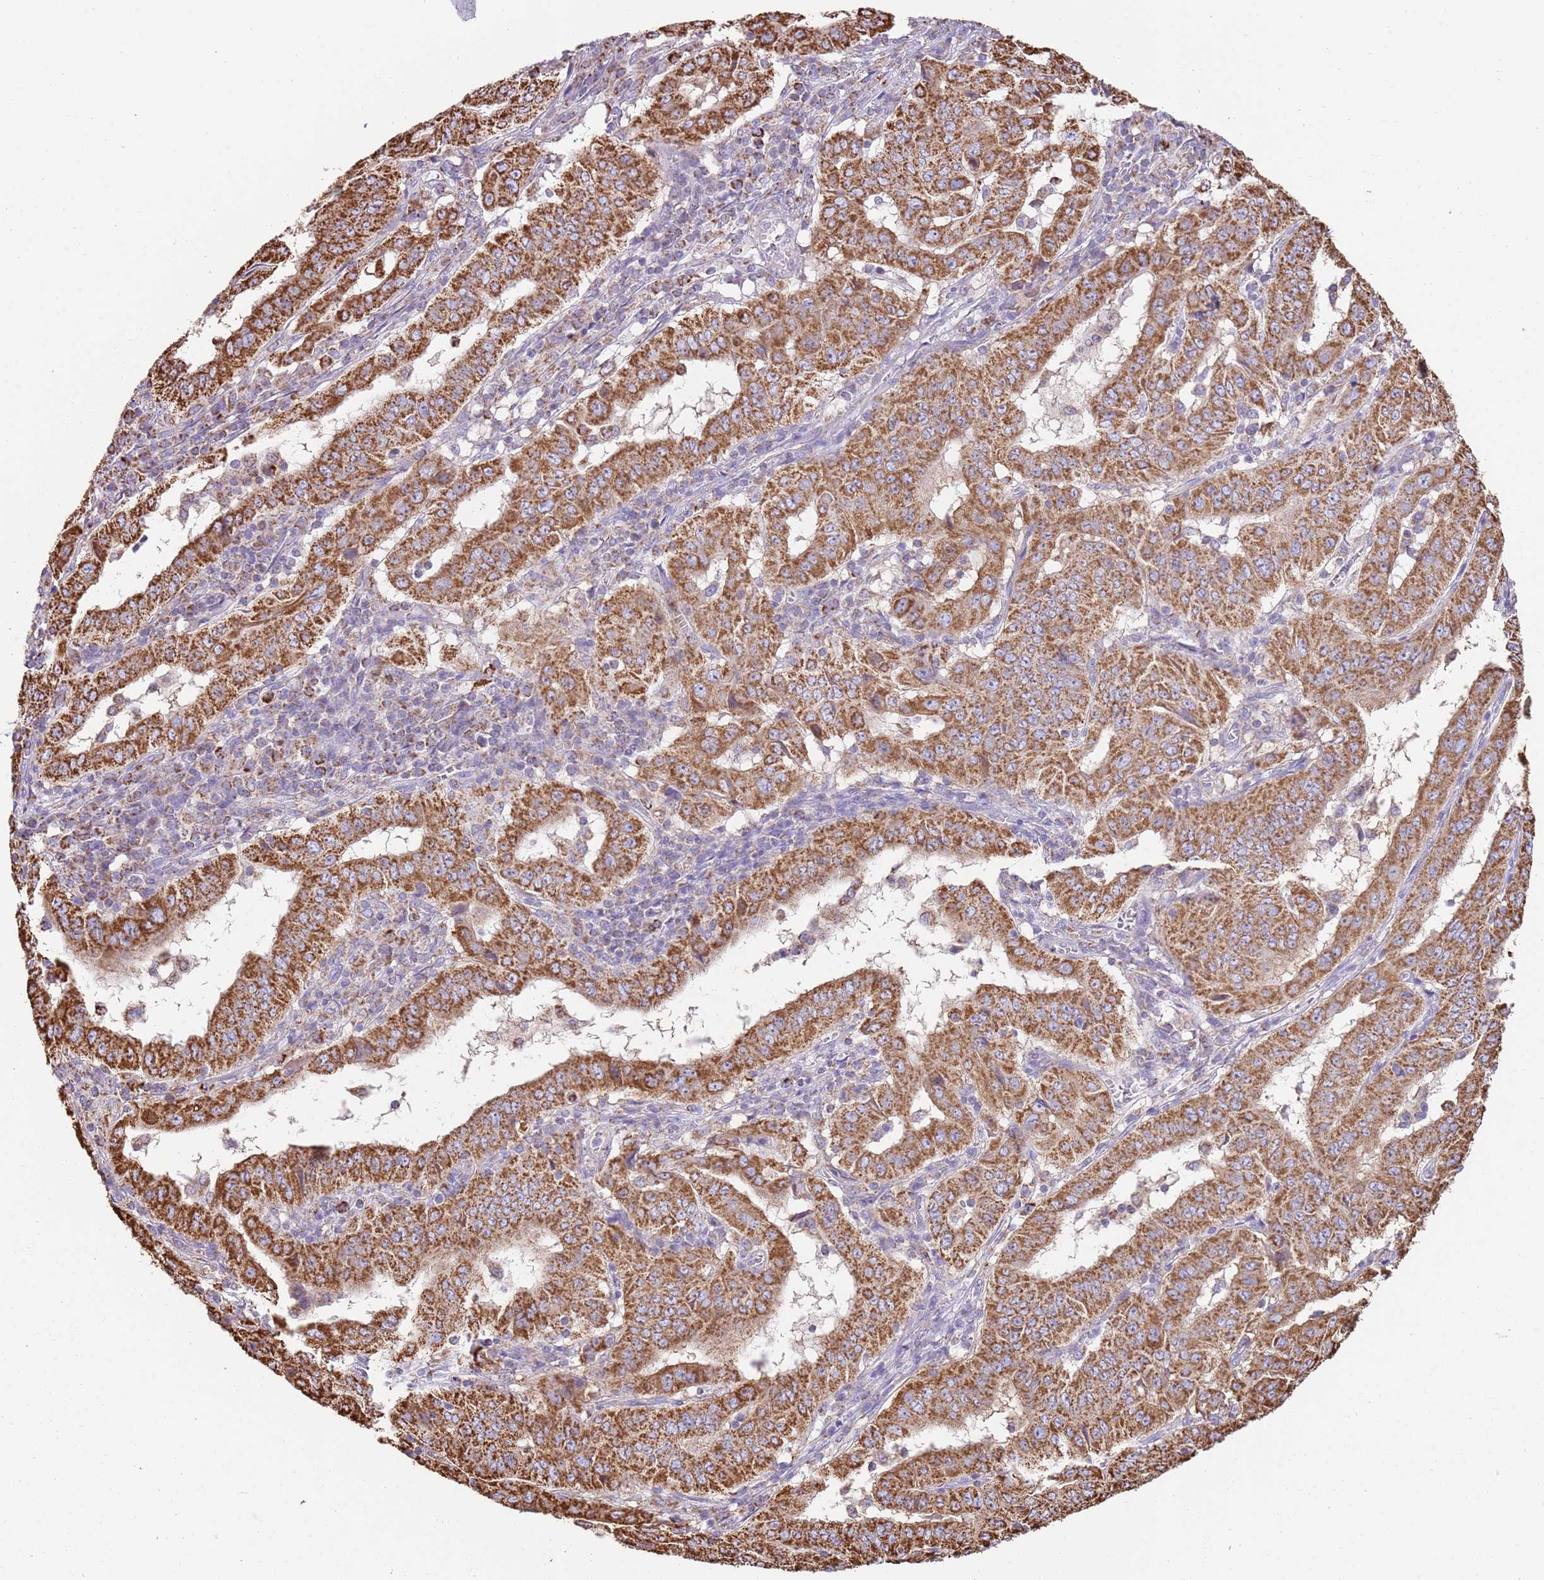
{"staining": {"intensity": "strong", "quantity": ">75%", "location": "cytoplasmic/membranous"}, "tissue": "pancreatic cancer", "cell_type": "Tumor cells", "image_type": "cancer", "snomed": [{"axis": "morphology", "description": "Adenocarcinoma, NOS"}, {"axis": "topography", "description": "Pancreas"}], "caption": "Brown immunohistochemical staining in pancreatic adenocarcinoma displays strong cytoplasmic/membranous positivity in about >75% of tumor cells.", "gene": "TTLL1", "patient": {"sex": "male", "age": 63}}